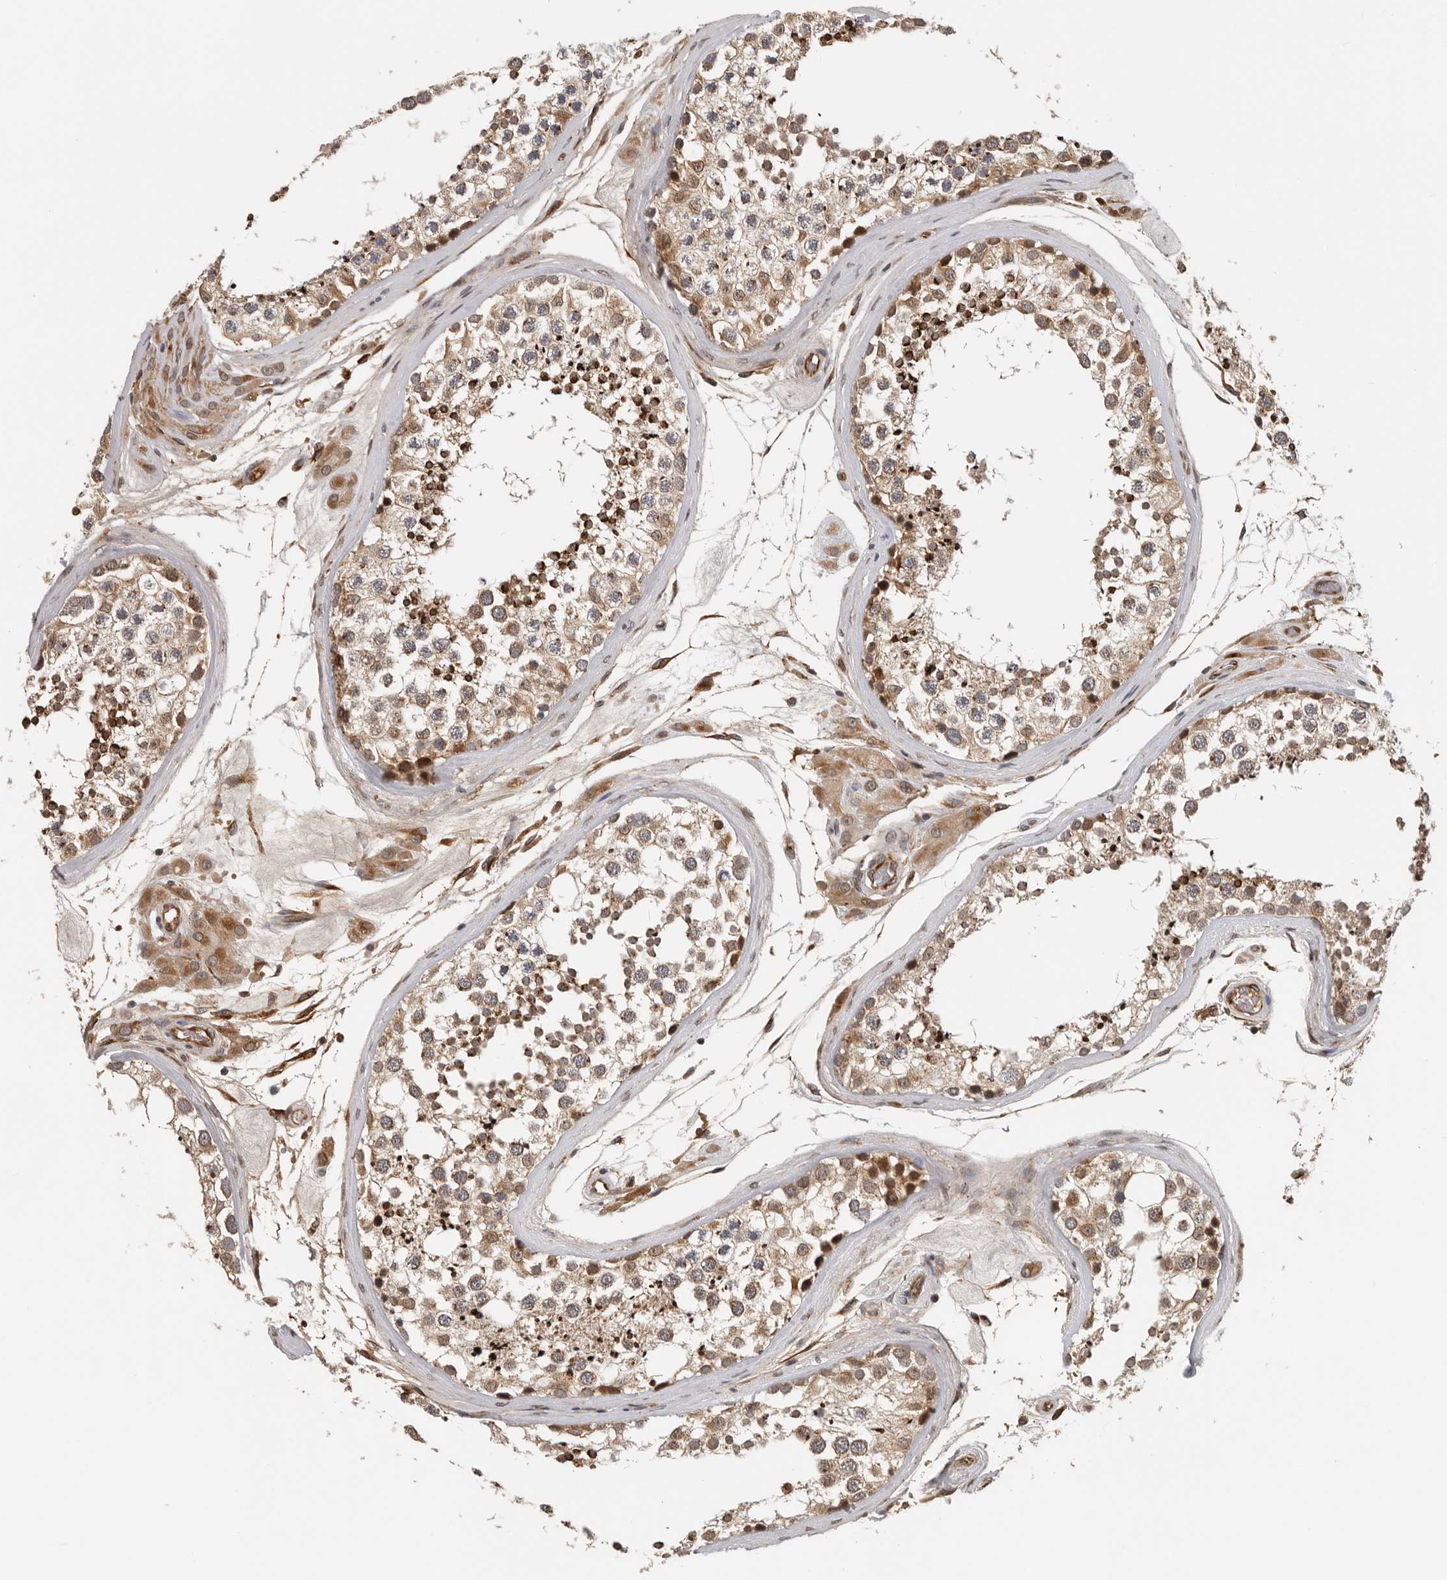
{"staining": {"intensity": "moderate", "quantity": ">75%", "location": "cytoplasmic/membranous"}, "tissue": "testis", "cell_type": "Cells in seminiferous ducts", "image_type": "normal", "snomed": [{"axis": "morphology", "description": "Normal tissue, NOS"}, {"axis": "topography", "description": "Testis"}], "caption": "Cells in seminiferous ducts demonstrate medium levels of moderate cytoplasmic/membranous positivity in approximately >75% of cells in benign human testis. (IHC, brightfield microscopy, high magnification).", "gene": "RNF157", "patient": {"sex": "male", "age": 46}}